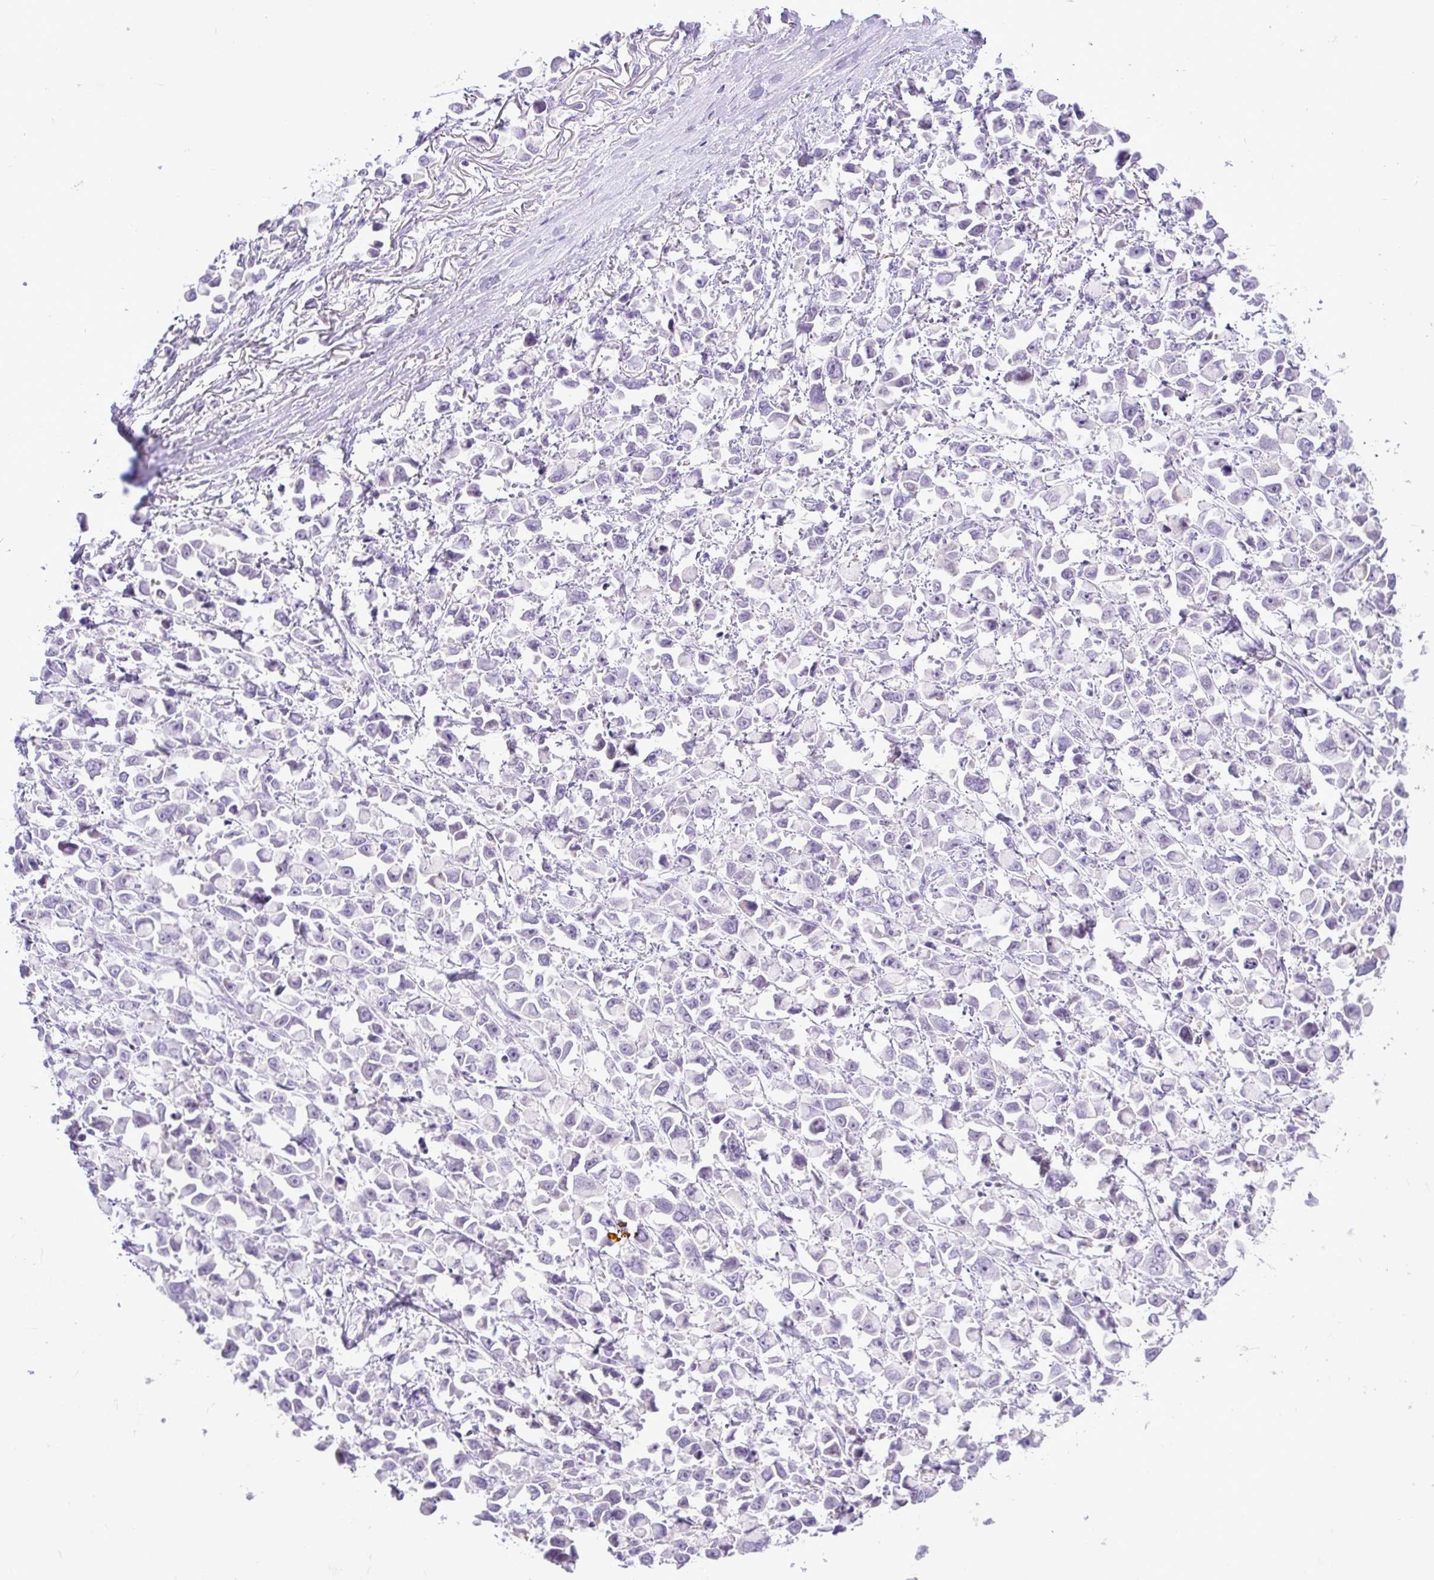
{"staining": {"intensity": "negative", "quantity": "none", "location": "none"}, "tissue": "stomach cancer", "cell_type": "Tumor cells", "image_type": "cancer", "snomed": [{"axis": "morphology", "description": "Adenocarcinoma, NOS"}, {"axis": "topography", "description": "Stomach"}], "caption": "Immunohistochemistry (IHC) histopathology image of neoplastic tissue: human stomach adenocarcinoma stained with DAB (3,3'-diaminobenzidine) exhibits no significant protein staining in tumor cells. Nuclei are stained in blue.", "gene": "ZNF101", "patient": {"sex": "female", "age": 81}}